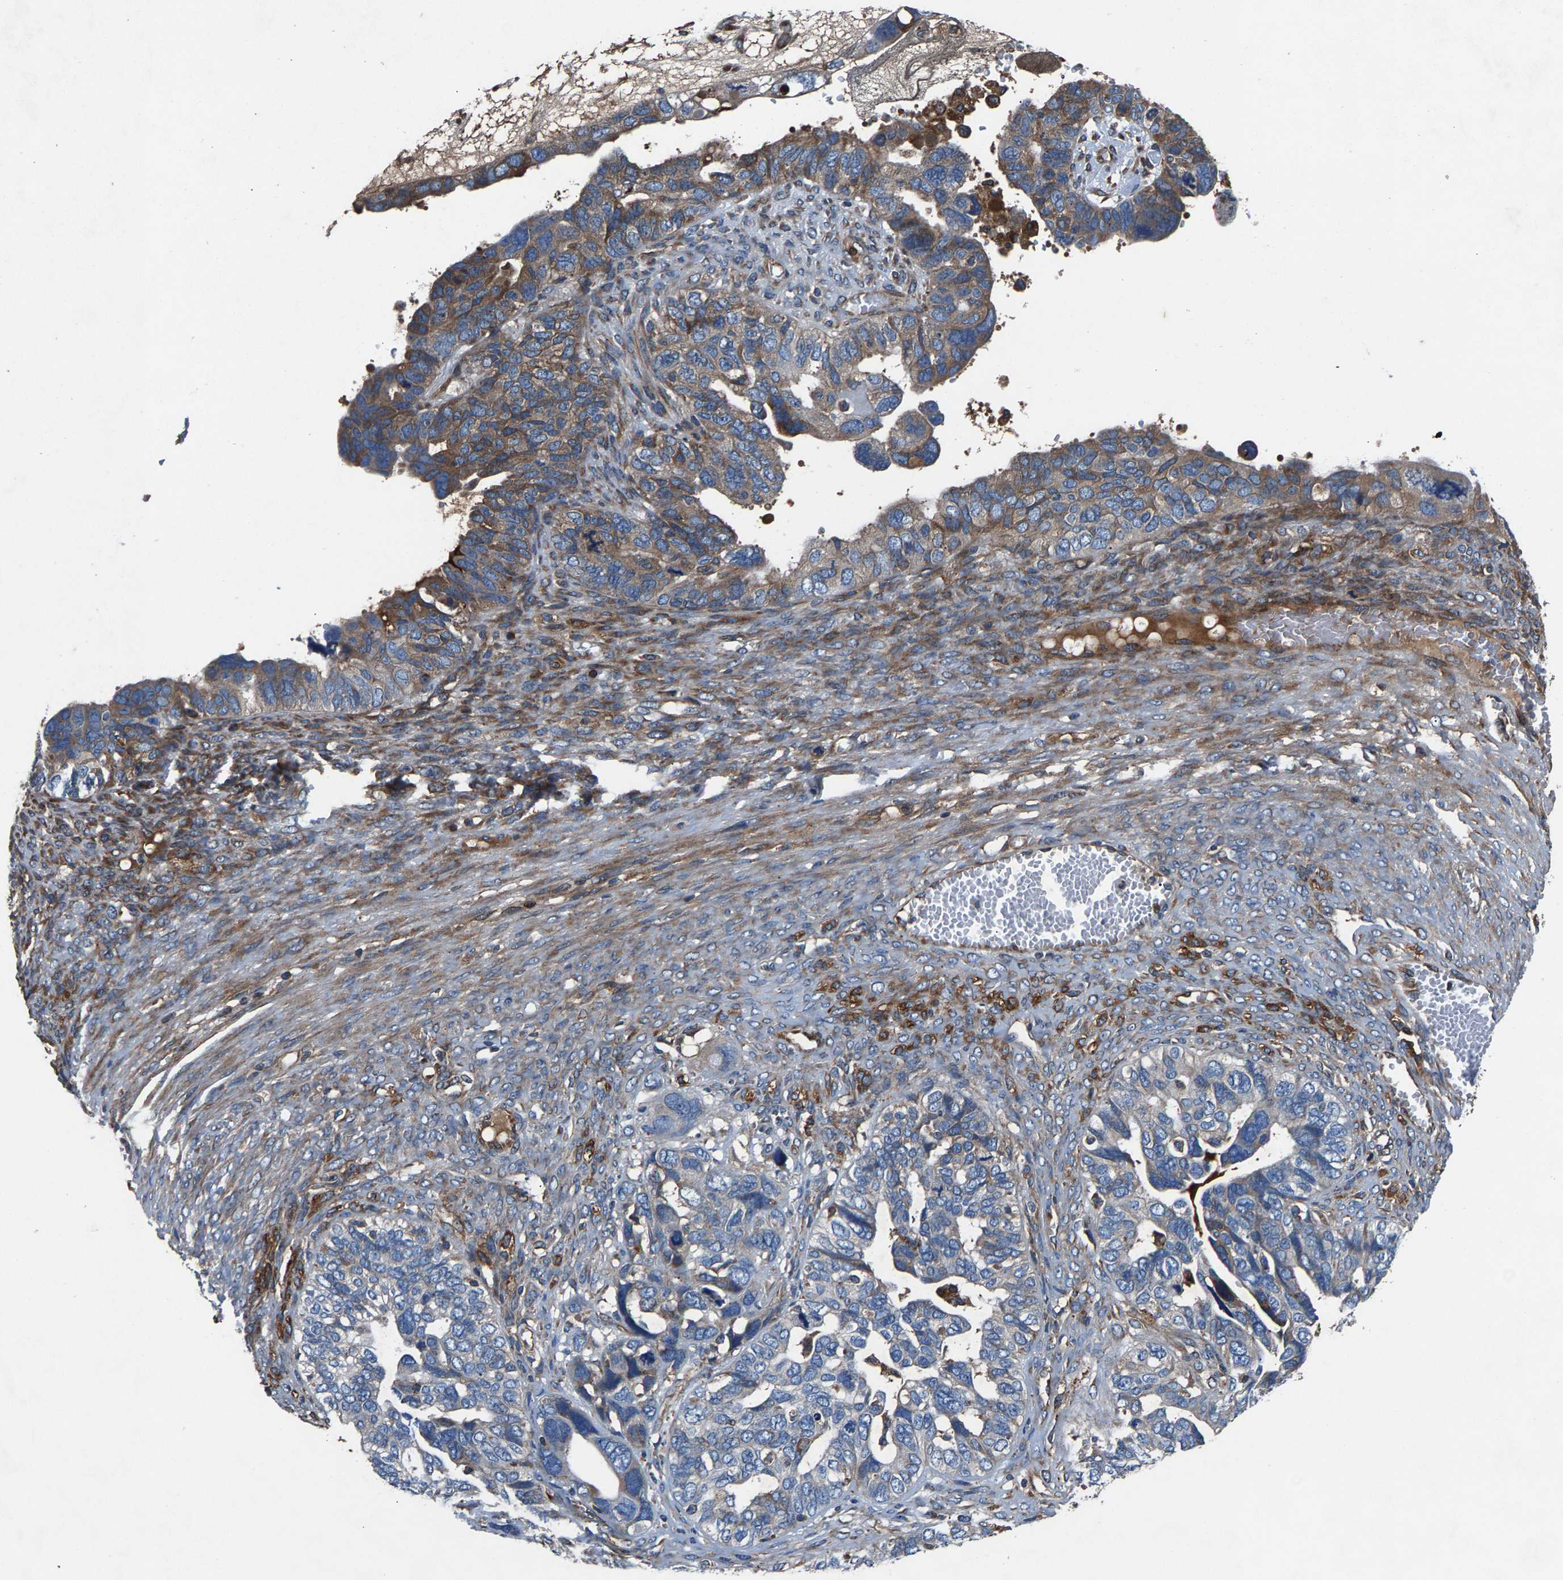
{"staining": {"intensity": "weak", "quantity": "<25%", "location": "cytoplasmic/membranous"}, "tissue": "ovarian cancer", "cell_type": "Tumor cells", "image_type": "cancer", "snomed": [{"axis": "morphology", "description": "Cystadenocarcinoma, serous, NOS"}, {"axis": "topography", "description": "Ovary"}], "caption": "Protein analysis of ovarian serous cystadenocarcinoma demonstrates no significant expression in tumor cells.", "gene": "LPCAT1", "patient": {"sex": "female", "age": 79}}